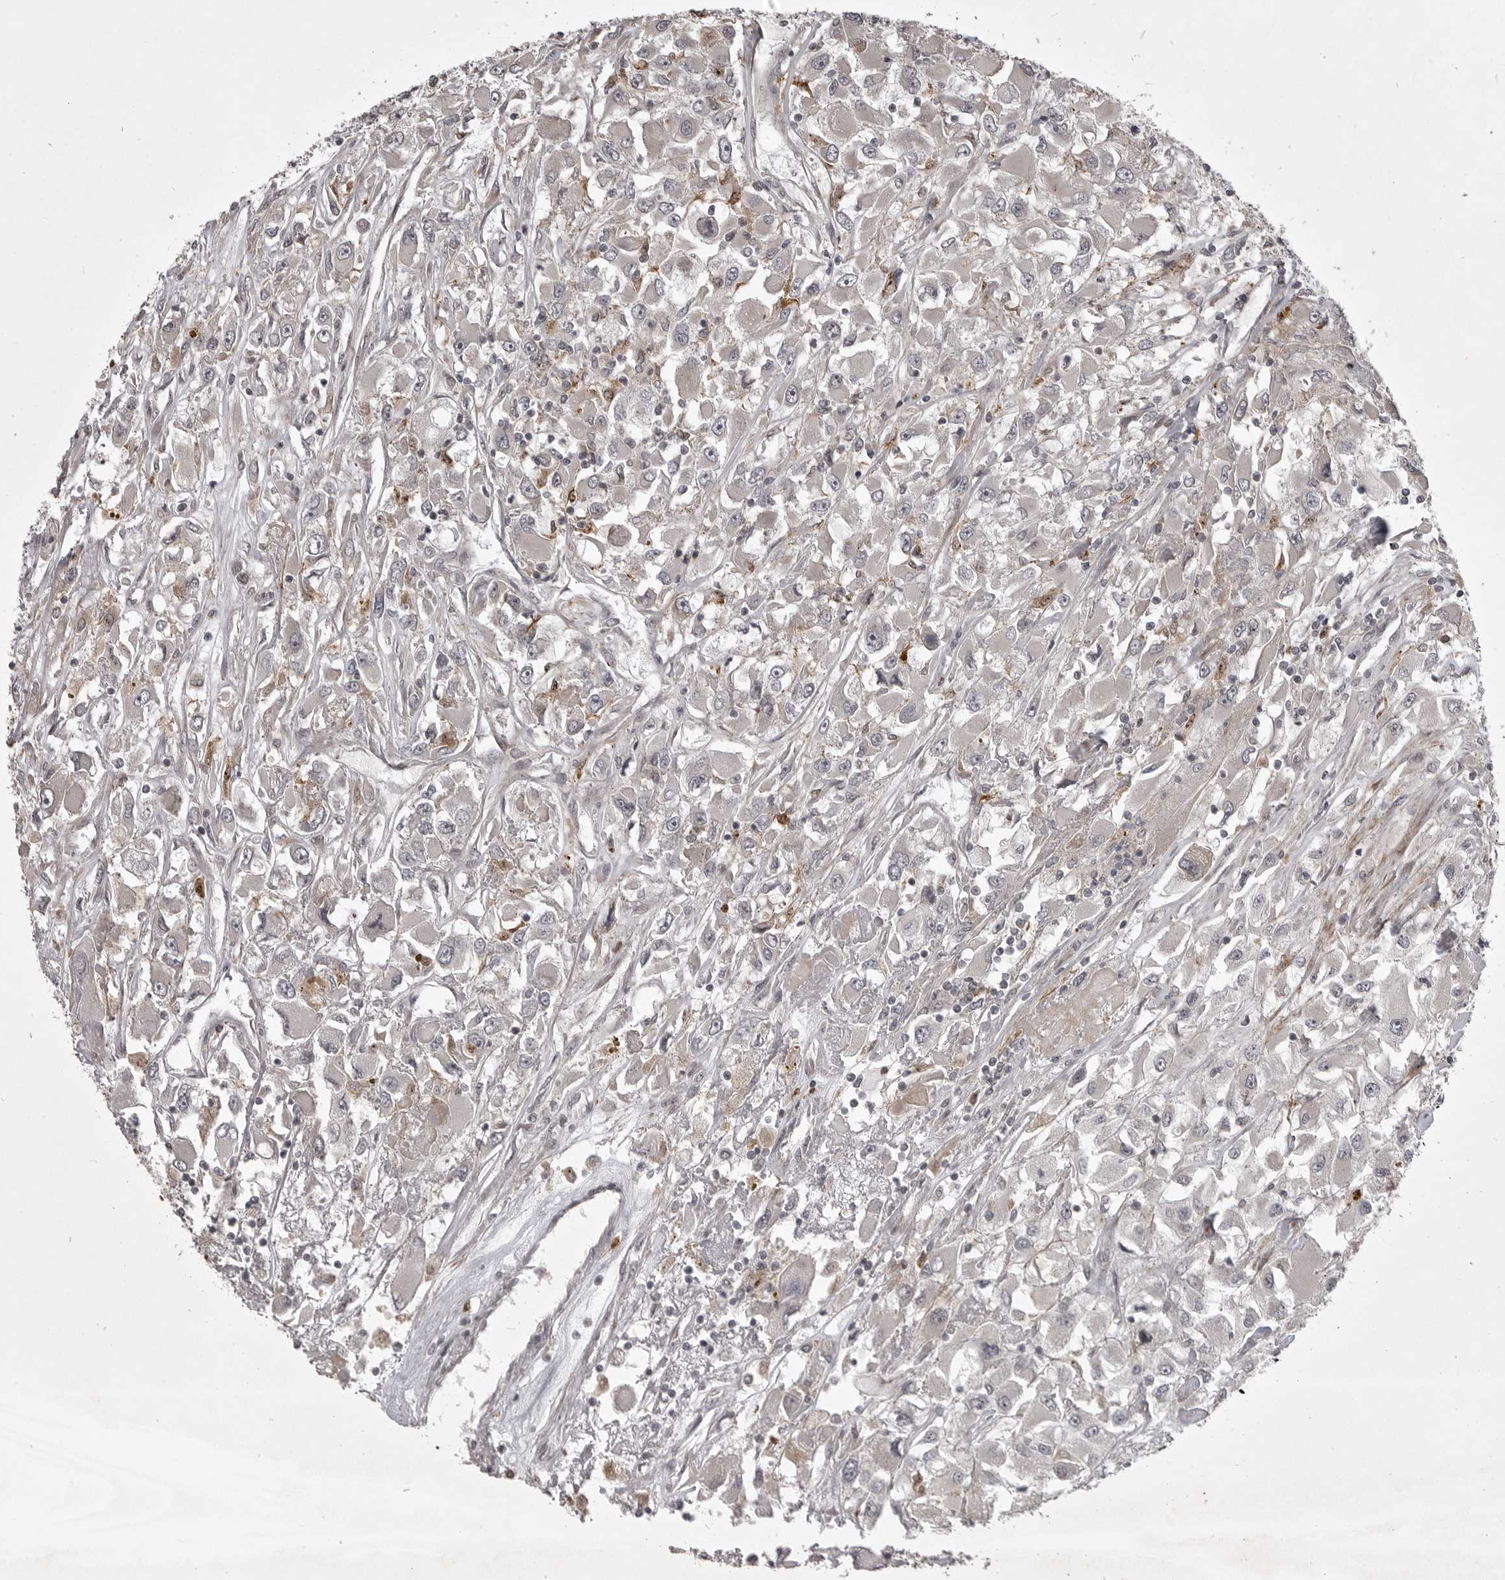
{"staining": {"intensity": "negative", "quantity": "none", "location": "none"}, "tissue": "renal cancer", "cell_type": "Tumor cells", "image_type": "cancer", "snomed": [{"axis": "morphology", "description": "Adenocarcinoma, NOS"}, {"axis": "topography", "description": "Kidney"}], "caption": "Tumor cells show no significant staining in renal cancer. The staining was performed using DAB (3,3'-diaminobenzidine) to visualize the protein expression in brown, while the nuclei were stained in blue with hematoxylin (Magnification: 20x).", "gene": "SNX16", "patient": {"sex": "female", "age": 52}}